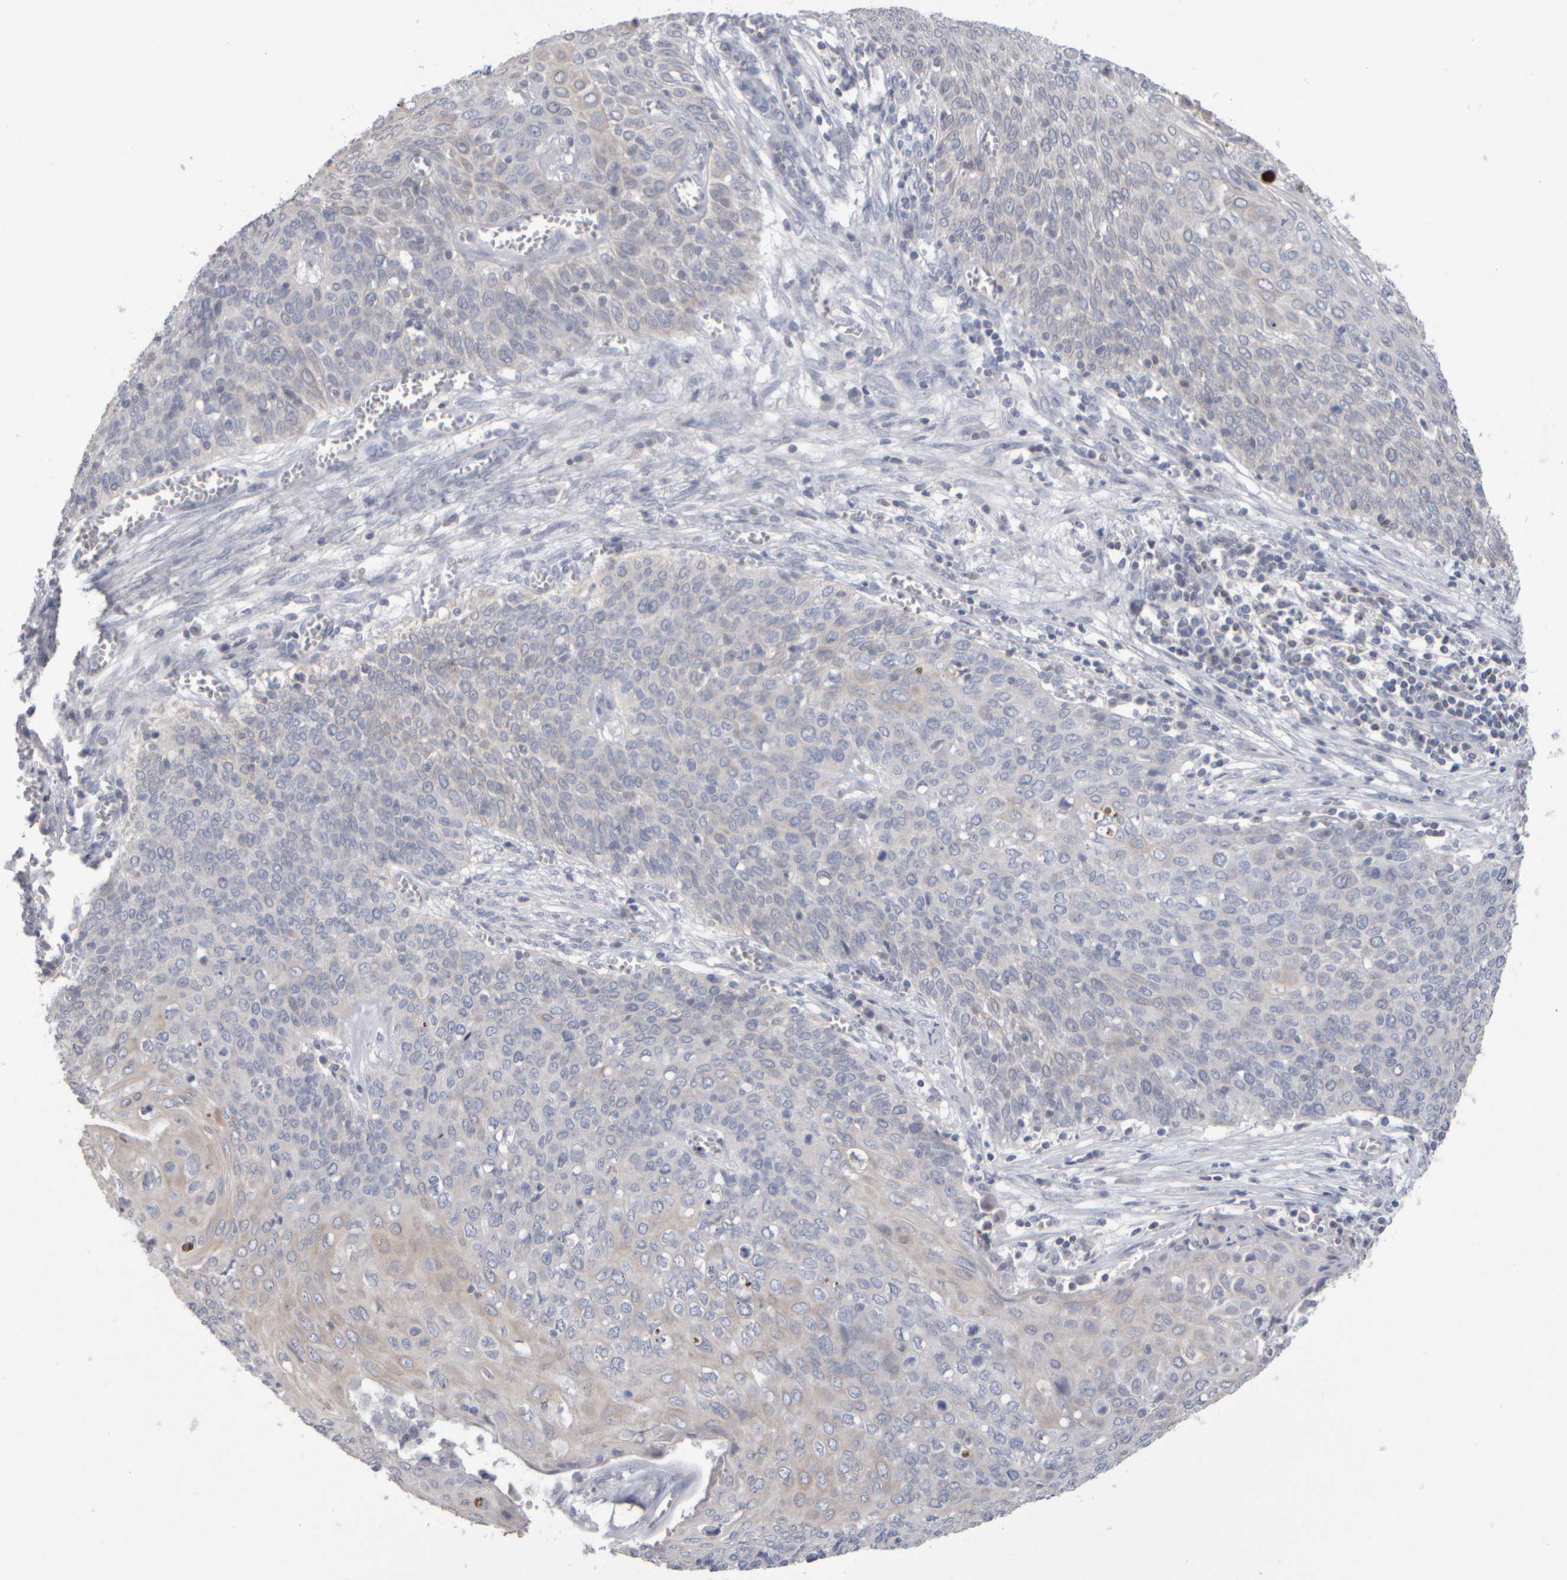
{"staining": {"intensity": "weak", "quantity": "<25%", "location": "cytoplasmic/membranous"}, "tissue": "cervical cancer", "cell_type": "Tumor cells", "image_type": "cancer", "snomed": [{"axis": "morphology", "description": "Squamous cell carcinoma, NOS"}, {"axis": "topography", "description": "Cervix"}], "caption": "Cervical squamous cell carcinoma was stained to show a protein in brown. There is no significant positivity in tumor cells.", "gene": "EPHX2", "patient": {"sex": "female", "age": 39}}